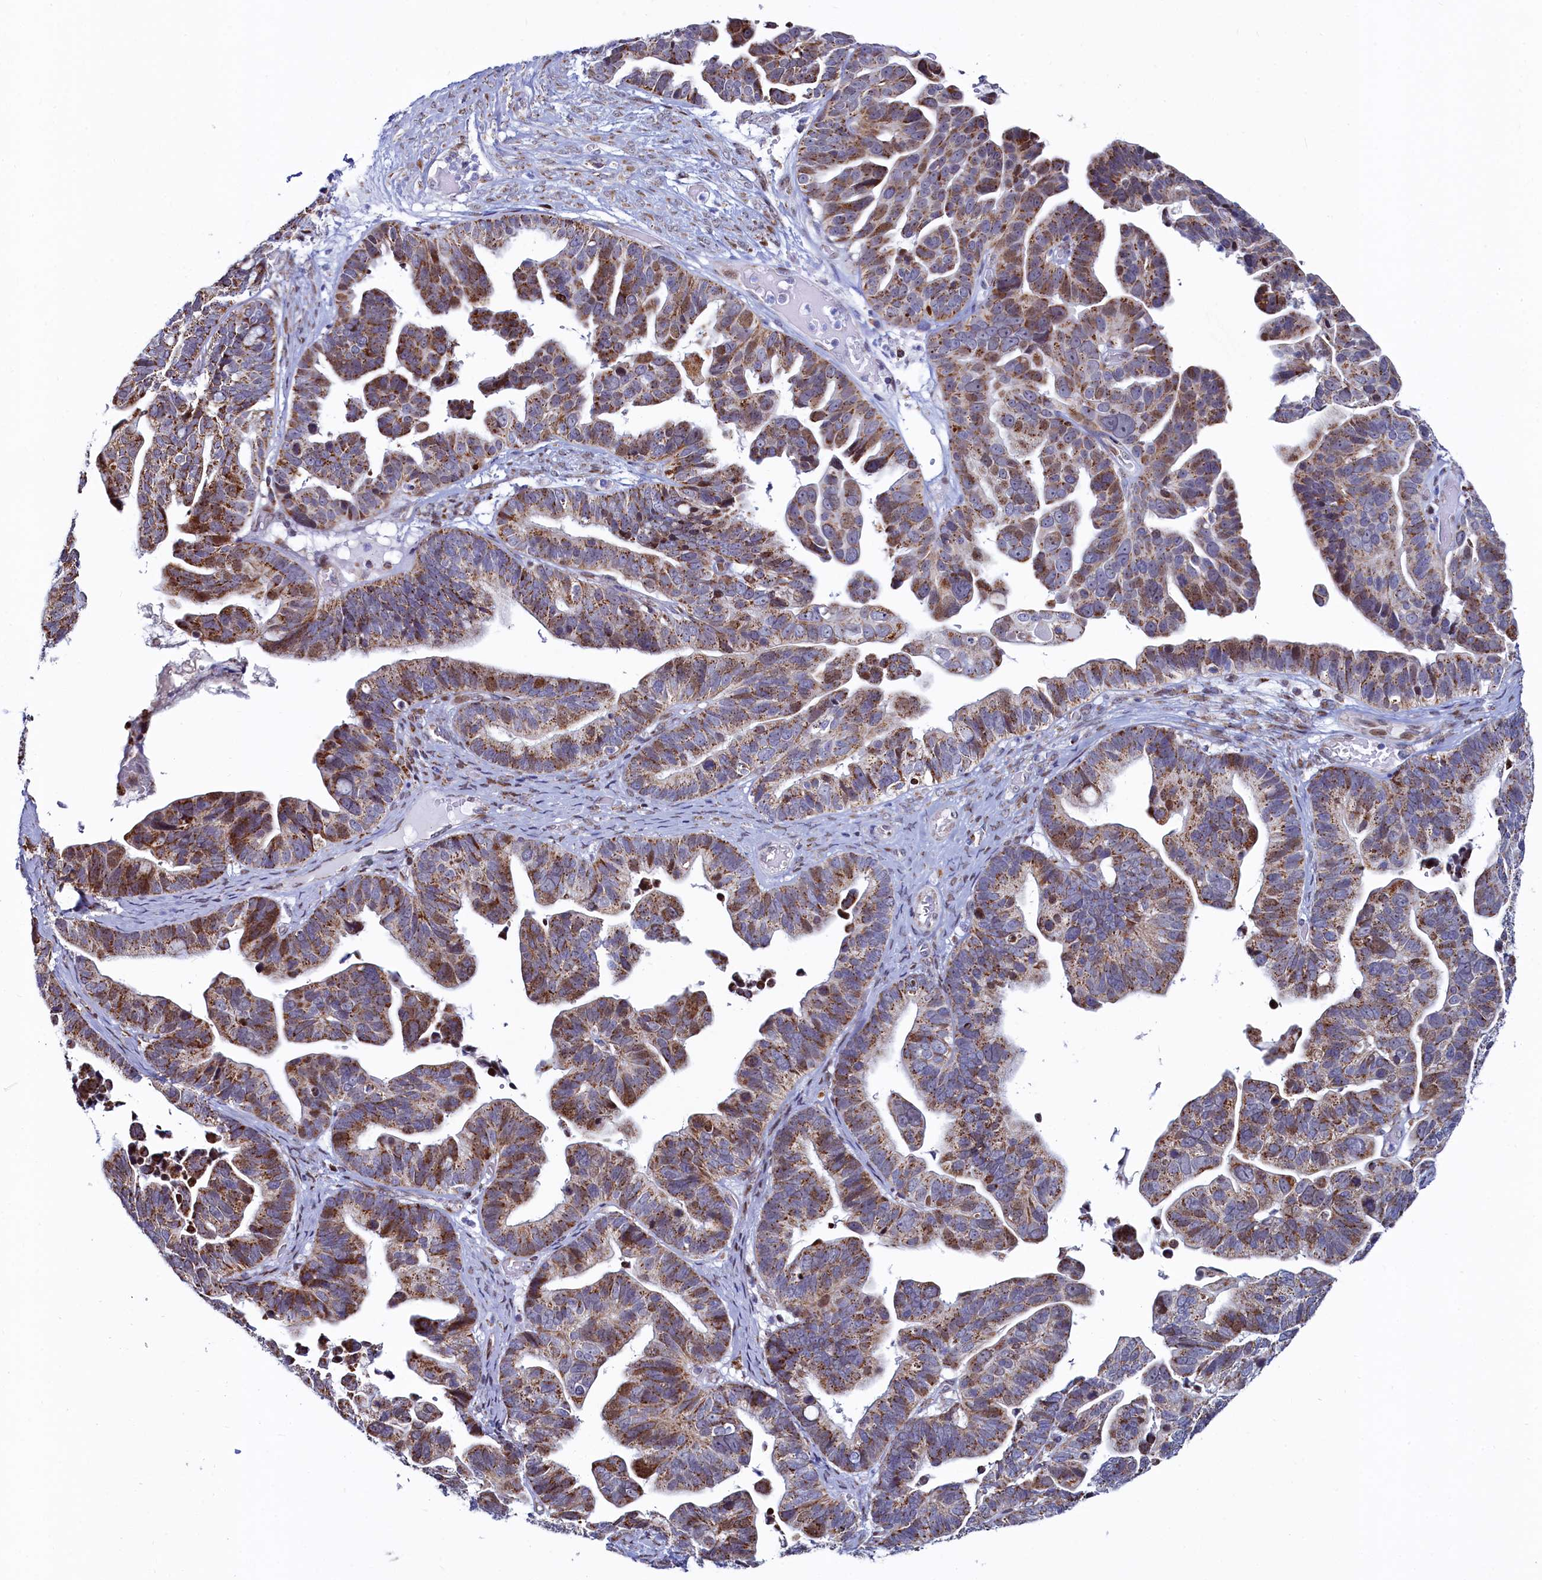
{"staining": {"intensity": "moderate", "quantity": ">75%", "location": "cytoplasmic/membranous"}, "tissue": "ovarian cancer", "cell_type": "Tumor cells", "image_type": "cancer", "snomed": [{"axis": "morphology", "description": "Cystadenocarcinoma, serous, NOS"}, {"axis": "topography", "description": "Ovary"}], "caption": "Immunohistochemical staining of human ovarian serous cystadenocarcinoma exhibits medium levels of moderate cytoplasmic/membranous expression in about >75% of tumor cells.", "gene": "HDGFL3", "patient": {"sex": "female", "age": 56}}